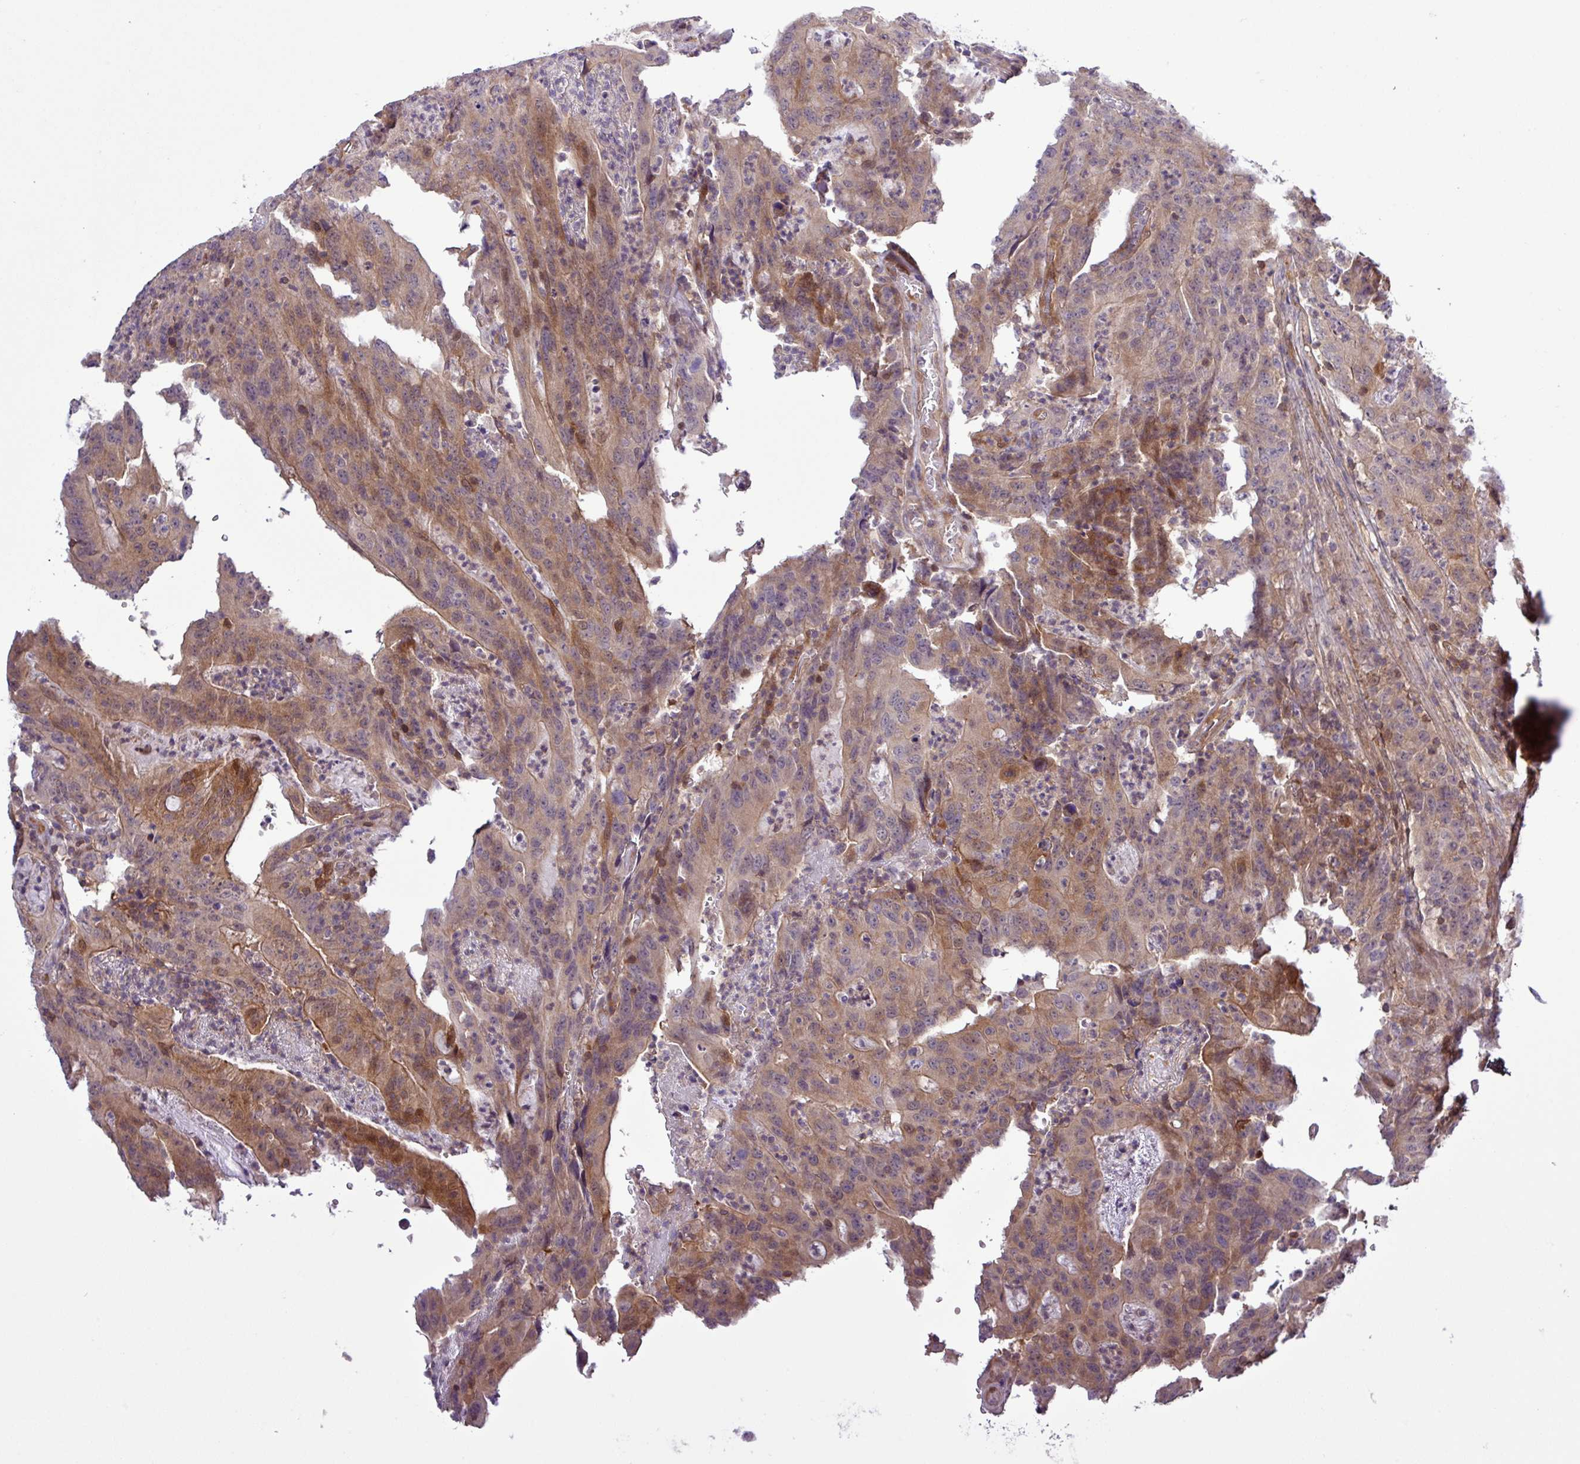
{"staining": {"intensity": "moderate", "quantity": "25%-75%", "location": "cytoplasmic/membranous,nuclear"}, "tissue": "colorectal cancer", "cell_type": "Tumor cells", "image_type": "cancer", "snomed": [{"axis": "morphology", "description": "Adenocarcinoma, NOS"}, {"axis": "topography", "description": "Colon"}], "caption": "Colorectal cancer (adenocarcinoma) stained with a protein marker displays moderate staining in tumor cells.", "gene": "CARHSP1", "patient": {"sex": "male", "age": 83}}